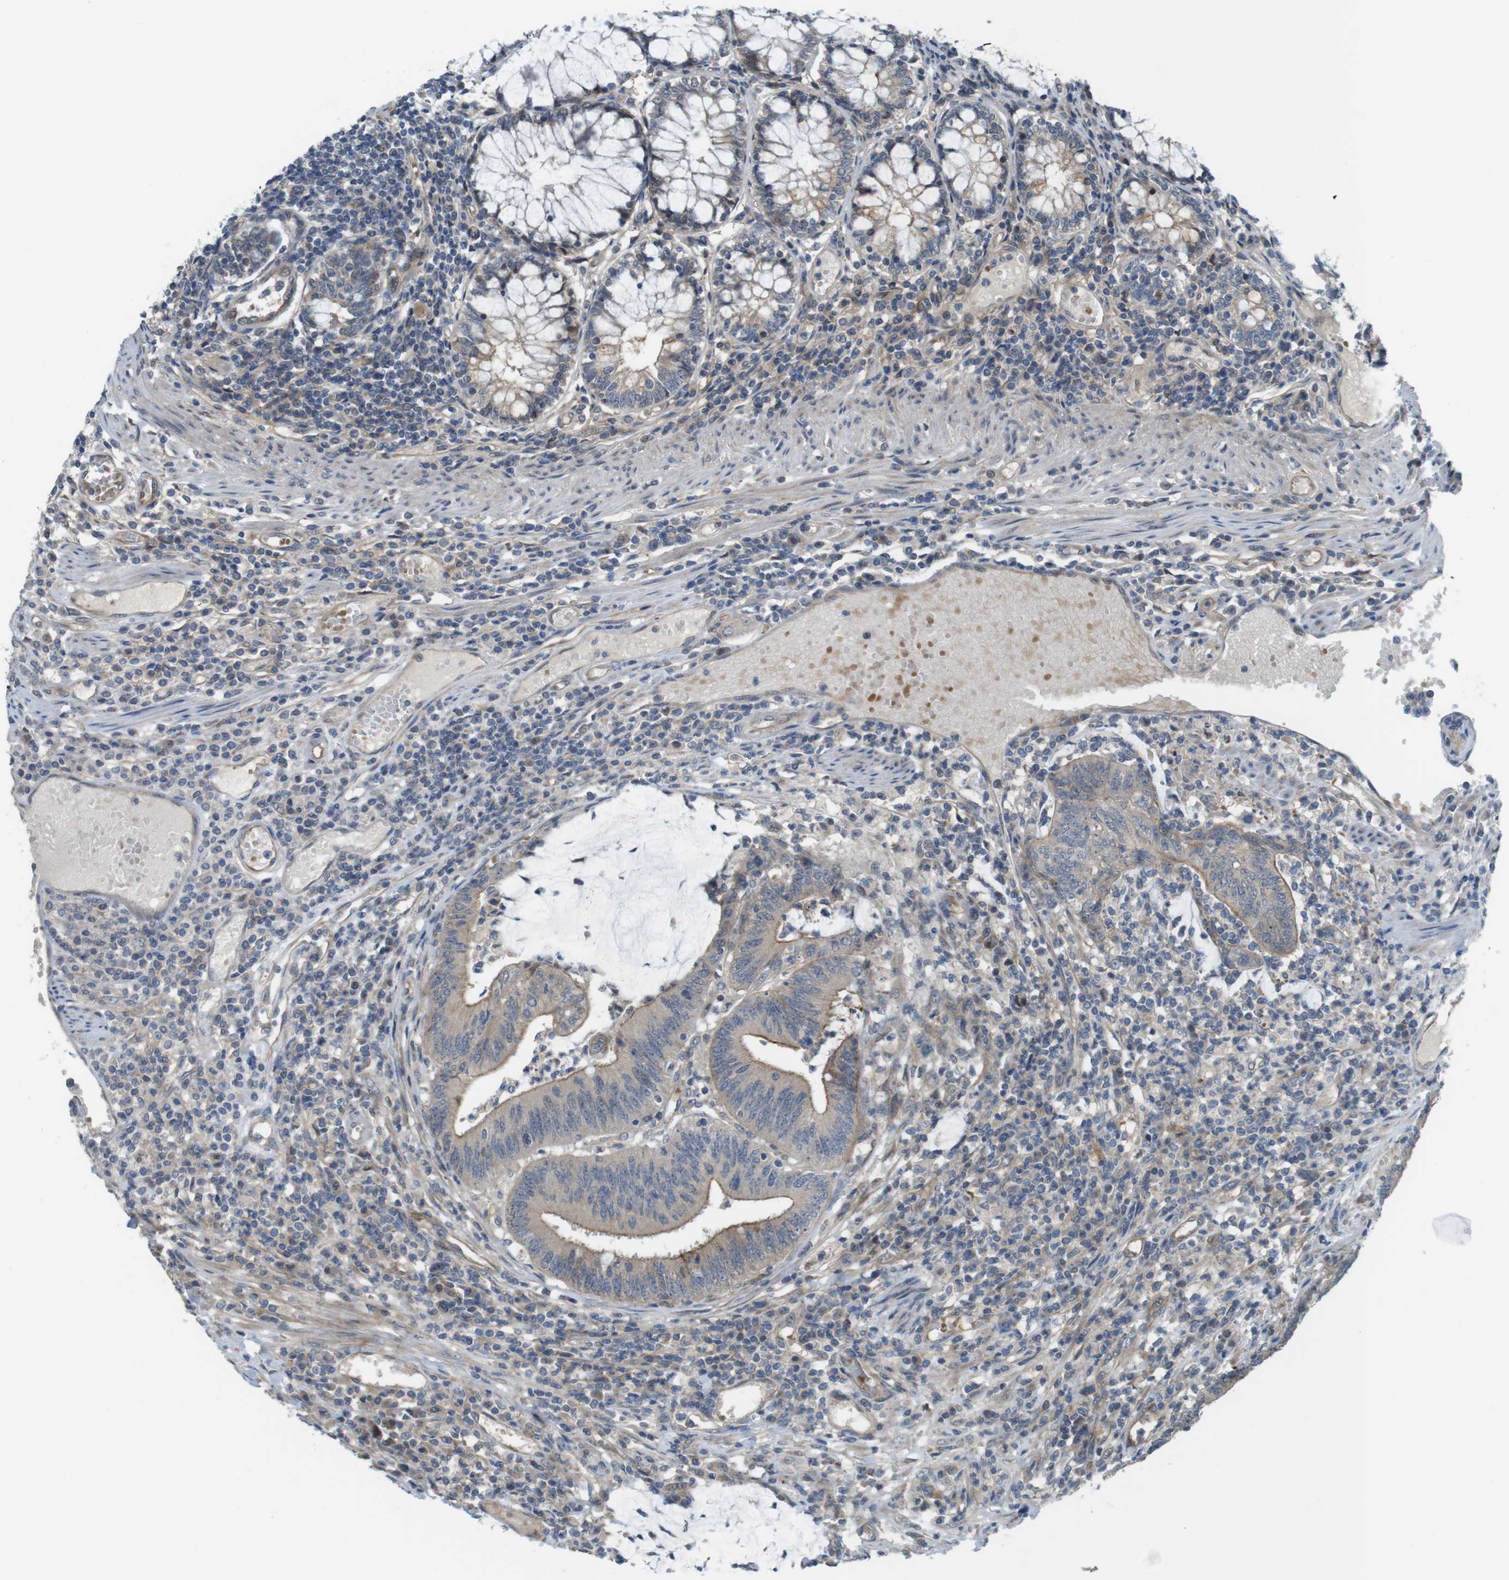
{"staining": {"intensity": "weak", "quantity": ">75%", "location": "cytoplasmic/membranous"}, "tissue": "colorectal cancer", "cell_type": "Tumor cells", "image_type": "cancer", "snomed": [{"axis": "morphology", "description": "Adenocarcinoma, NOS"}, {"axis": "topography", "description": "Rectum"}], "caption": "Immunohistochemical staining of human colorectal cancer (adenocarcinoma) reveals low levels of weak cytoplasmic/membranous protein staining in approximately >75% of tumor cells.", "gene": "ABHD15", "patient": {"sex": "female", "age": 66}}